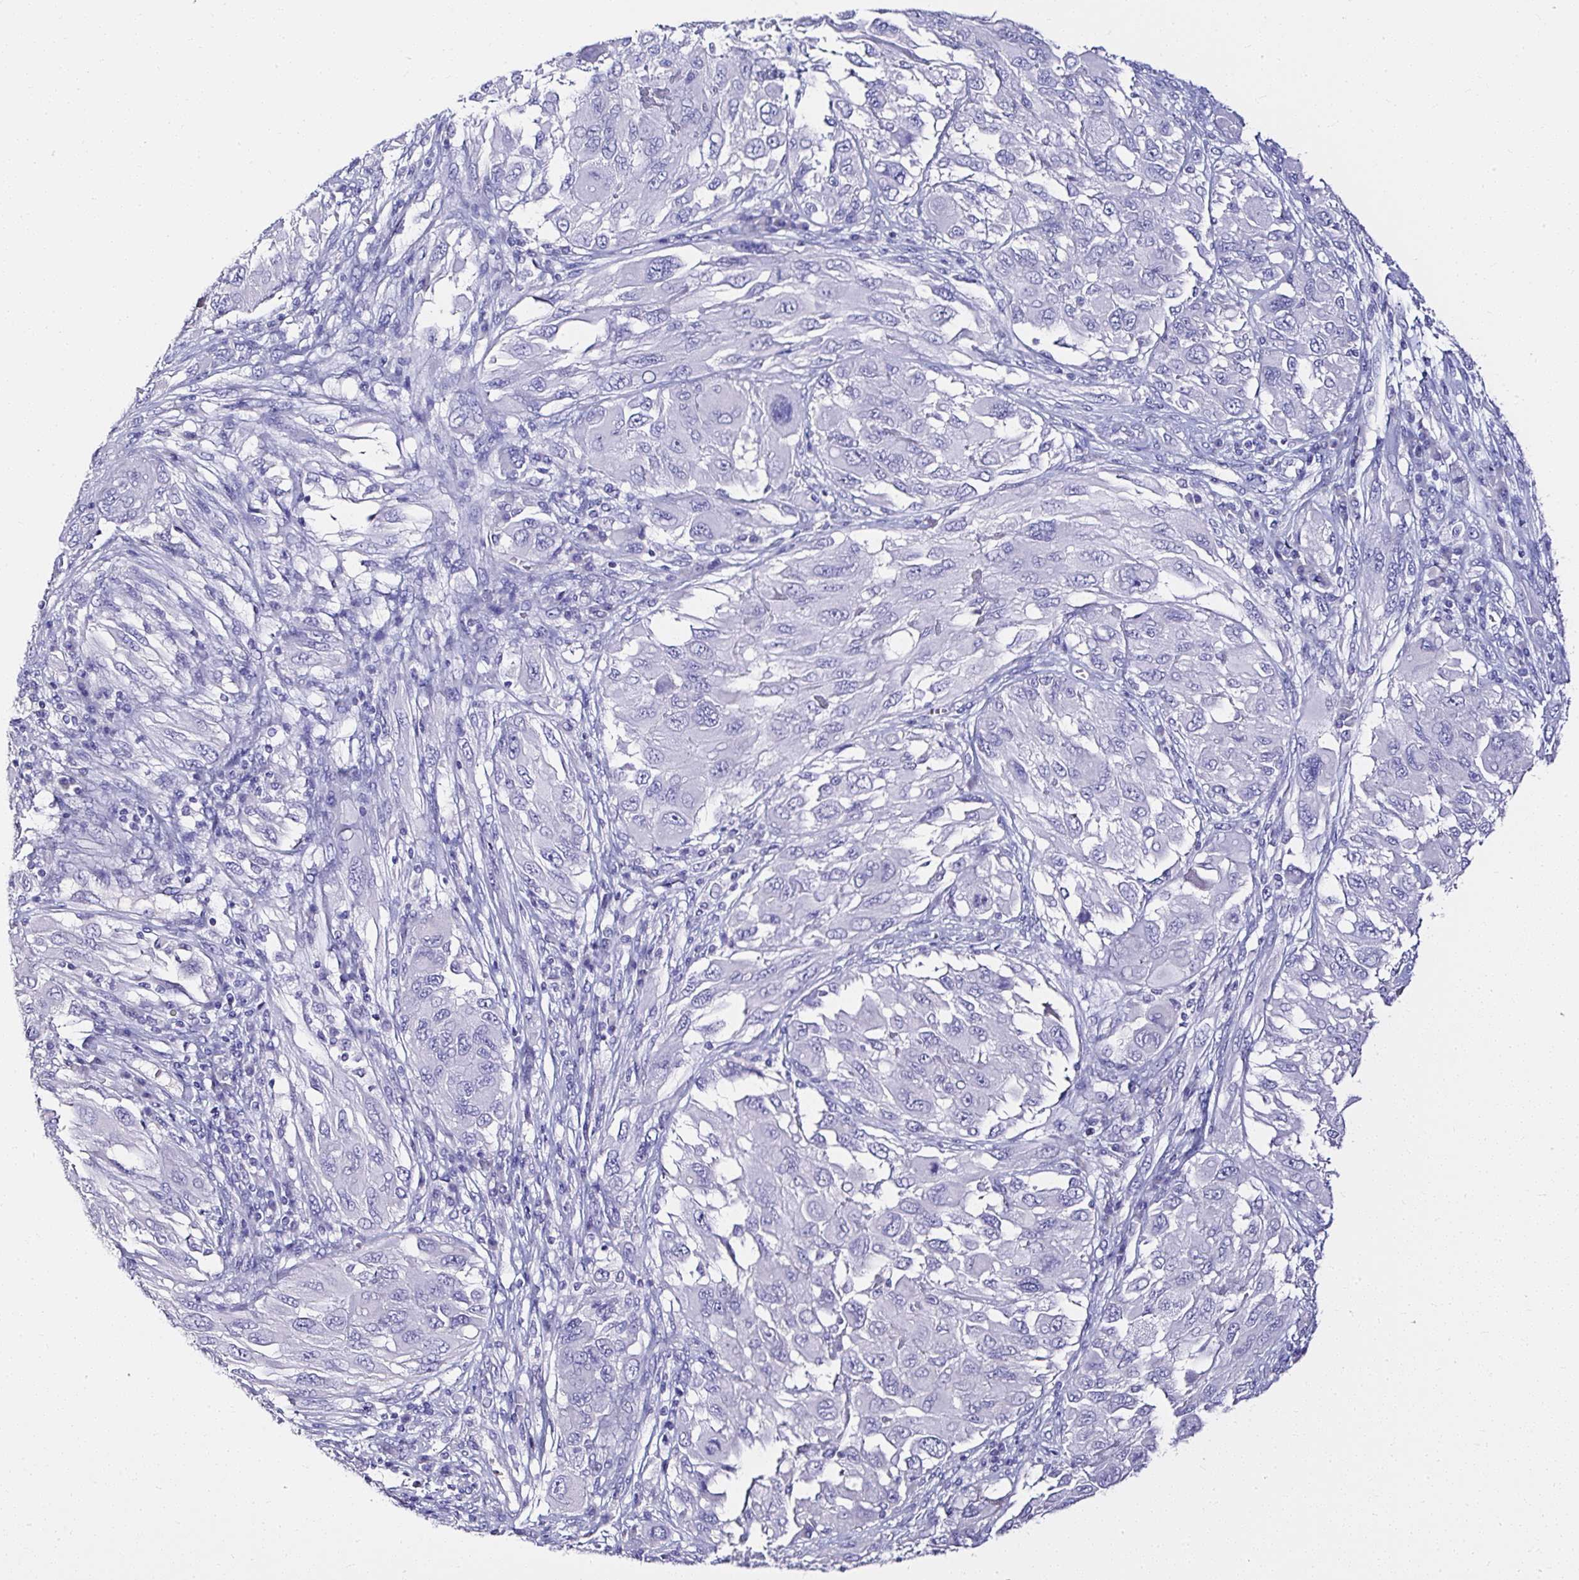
{"staining": {"intensity": "negative", "quantity": "none", "location": "none"}, "tissue": "melanoma", "cell_type": "Tumor cells", "image_type": "cancer", "snomed": [{"axis": "morphology", "description": "Malignant melanoma, NOS"}, {"axis": "topography", "description": "Skin"}], "caption": "This is a micrograph of IHC staining of melanoma, which shows no expression in tumor cells. (IHC, brightfield microscopy, high magnification).", "gene": "ATP2A1", "patient": {"sex": "female", "age": 91}}